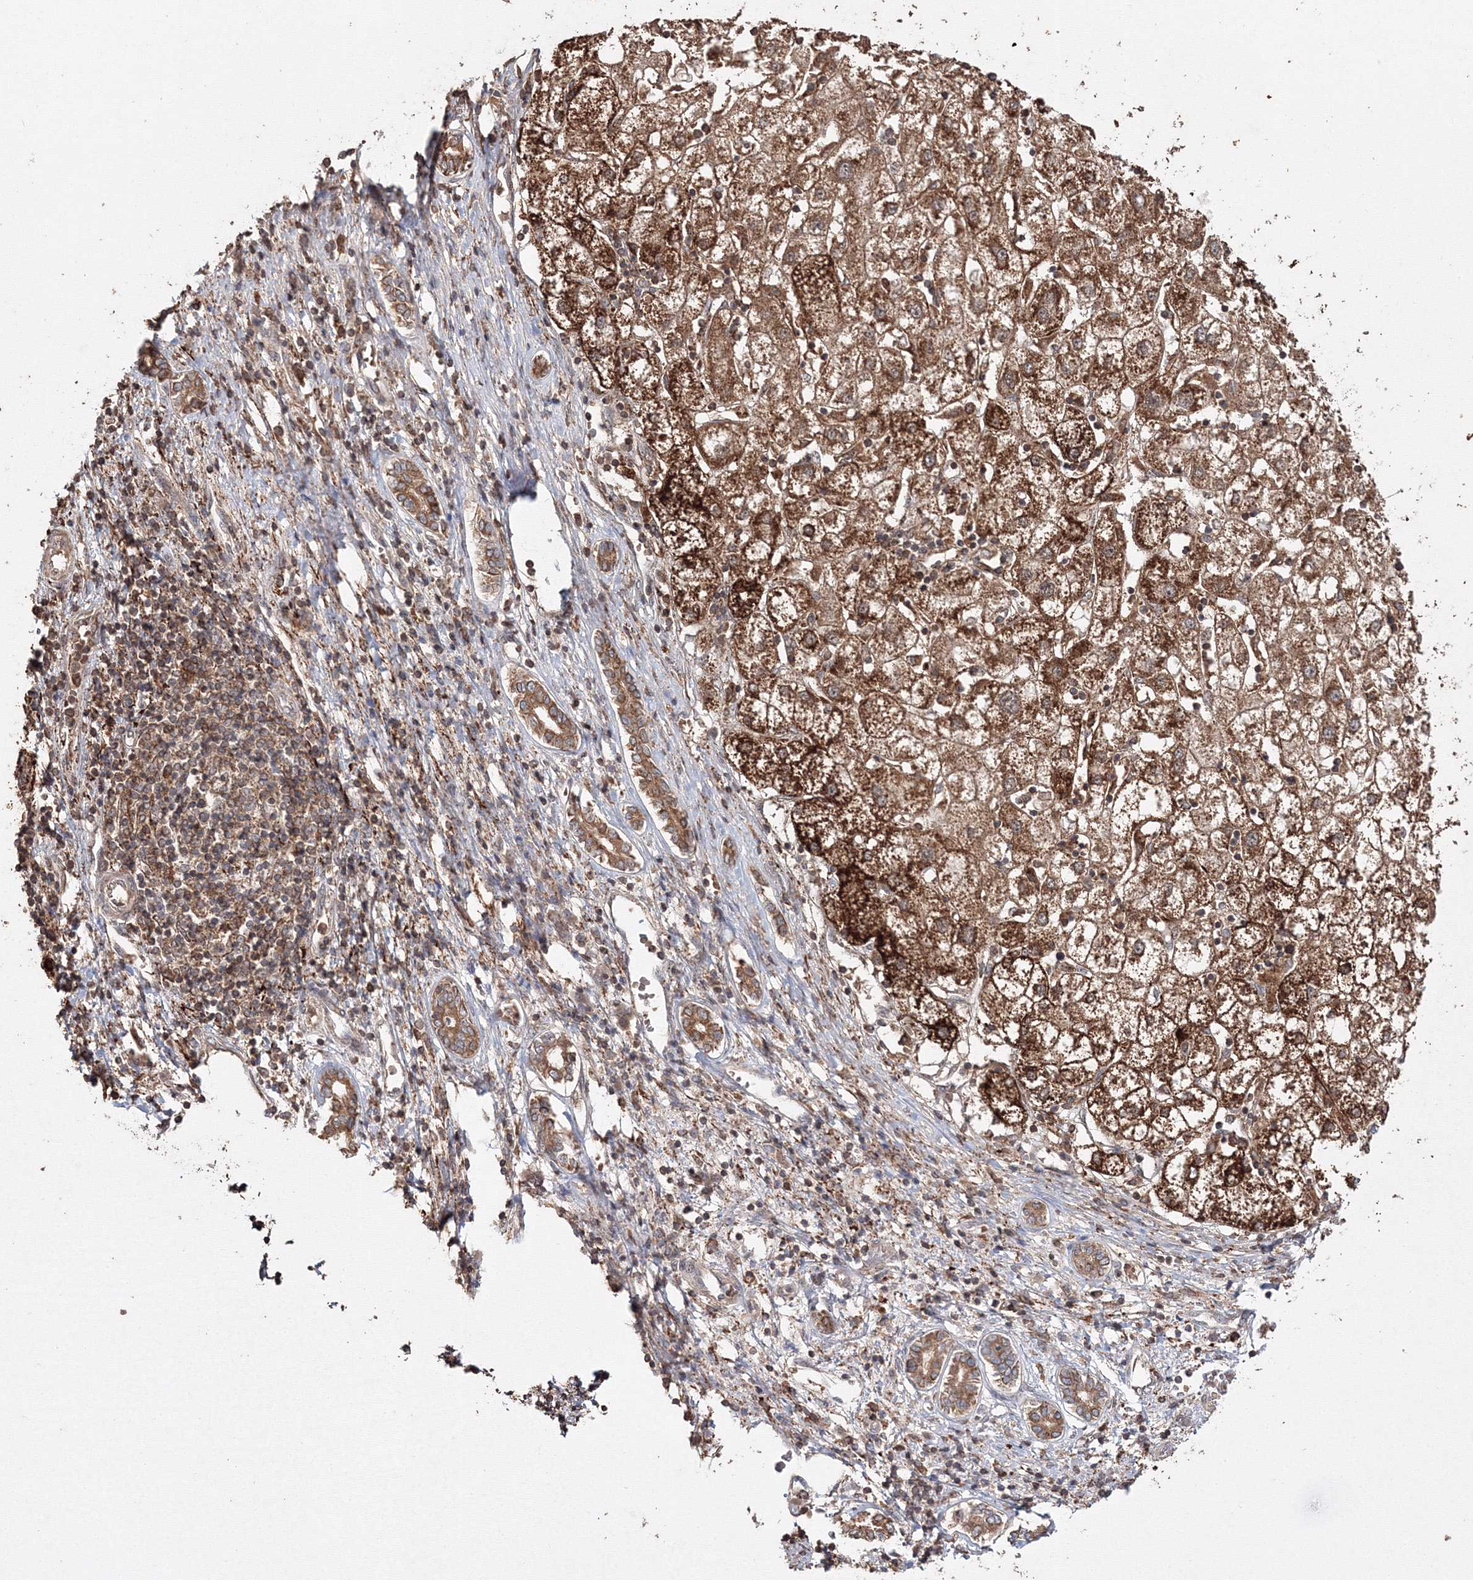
{"staining": {"intensity": "moderate", "quantity": ">75%", "location": "cytoplasmic/membranous"}, "tissue": "liver cancer", "cell_type": "Tumor cells", "image_type": "cancer", "snomed": [{"axis": "morphology", "description": "Carcinoma, Hepatocellular, NOS"}, {"axis": "topography", "description": "Liver"}], "caption": "Protein staining demonstrates moderate cytoplasmic/membranous staining in about >75% of tumor cells in liver cancer (hepatocellular carcinoma).", "gene": "DDO", "patient": {"sex": "male", "age": 65}}